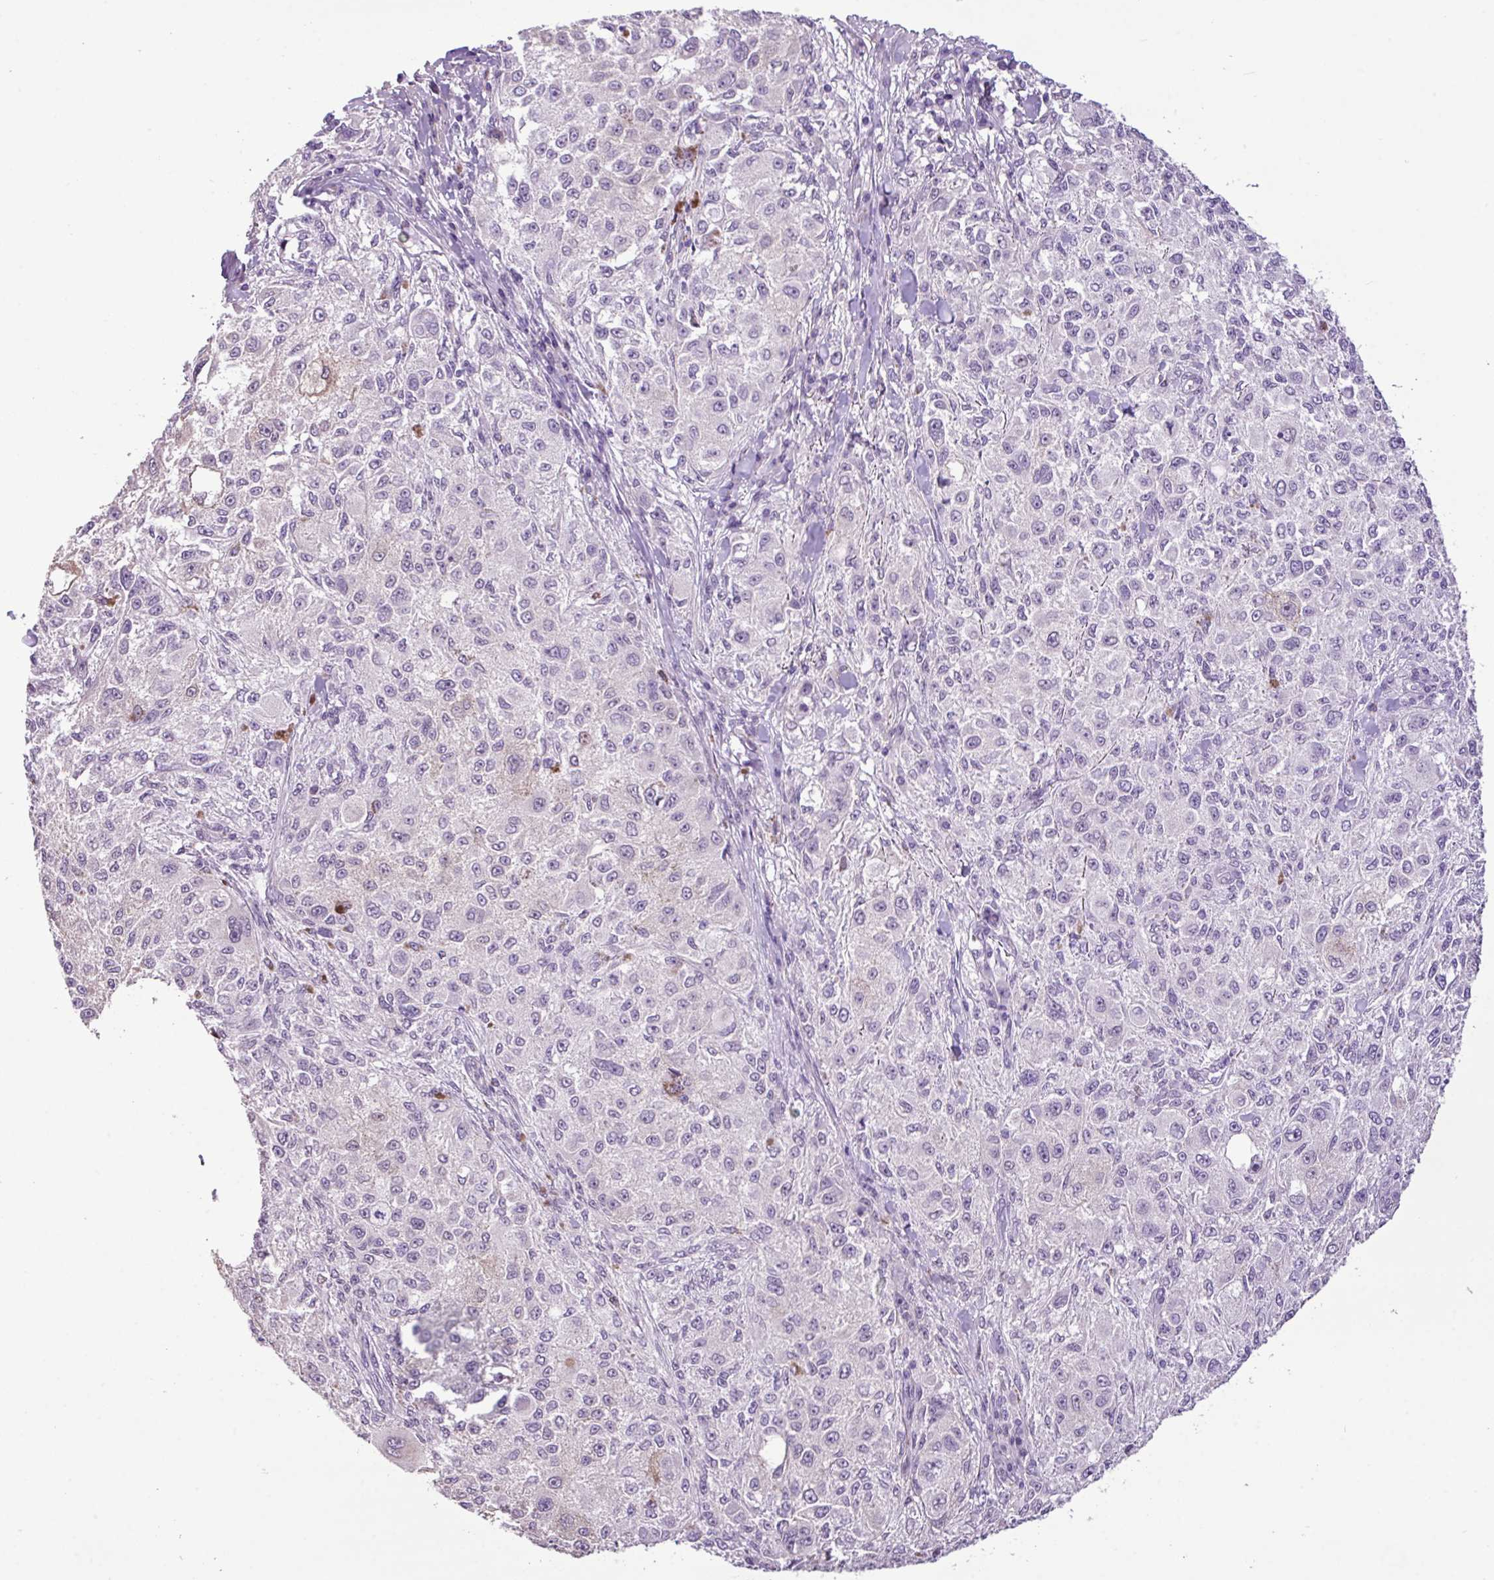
{"staining": {"intensity": "negative", "quantity": "none", "location": "none"}, "tissue": "melanoma", "cell_type": "Tumor cells", "image_type": "cancer", "snomed": [{"axis": "morphology", "description": "Necrosis, NOS"}, {"axis": "morphology", "description": "Malignant melanoma, NOS"}, {"axis": "topography", "description": "Skin"}], "caption": "The photomicrograph reveals no staining of tumor cells in malignant melanoma.", "gene": "YLPM1", "patient": {"sex": "female", "age": 87}}